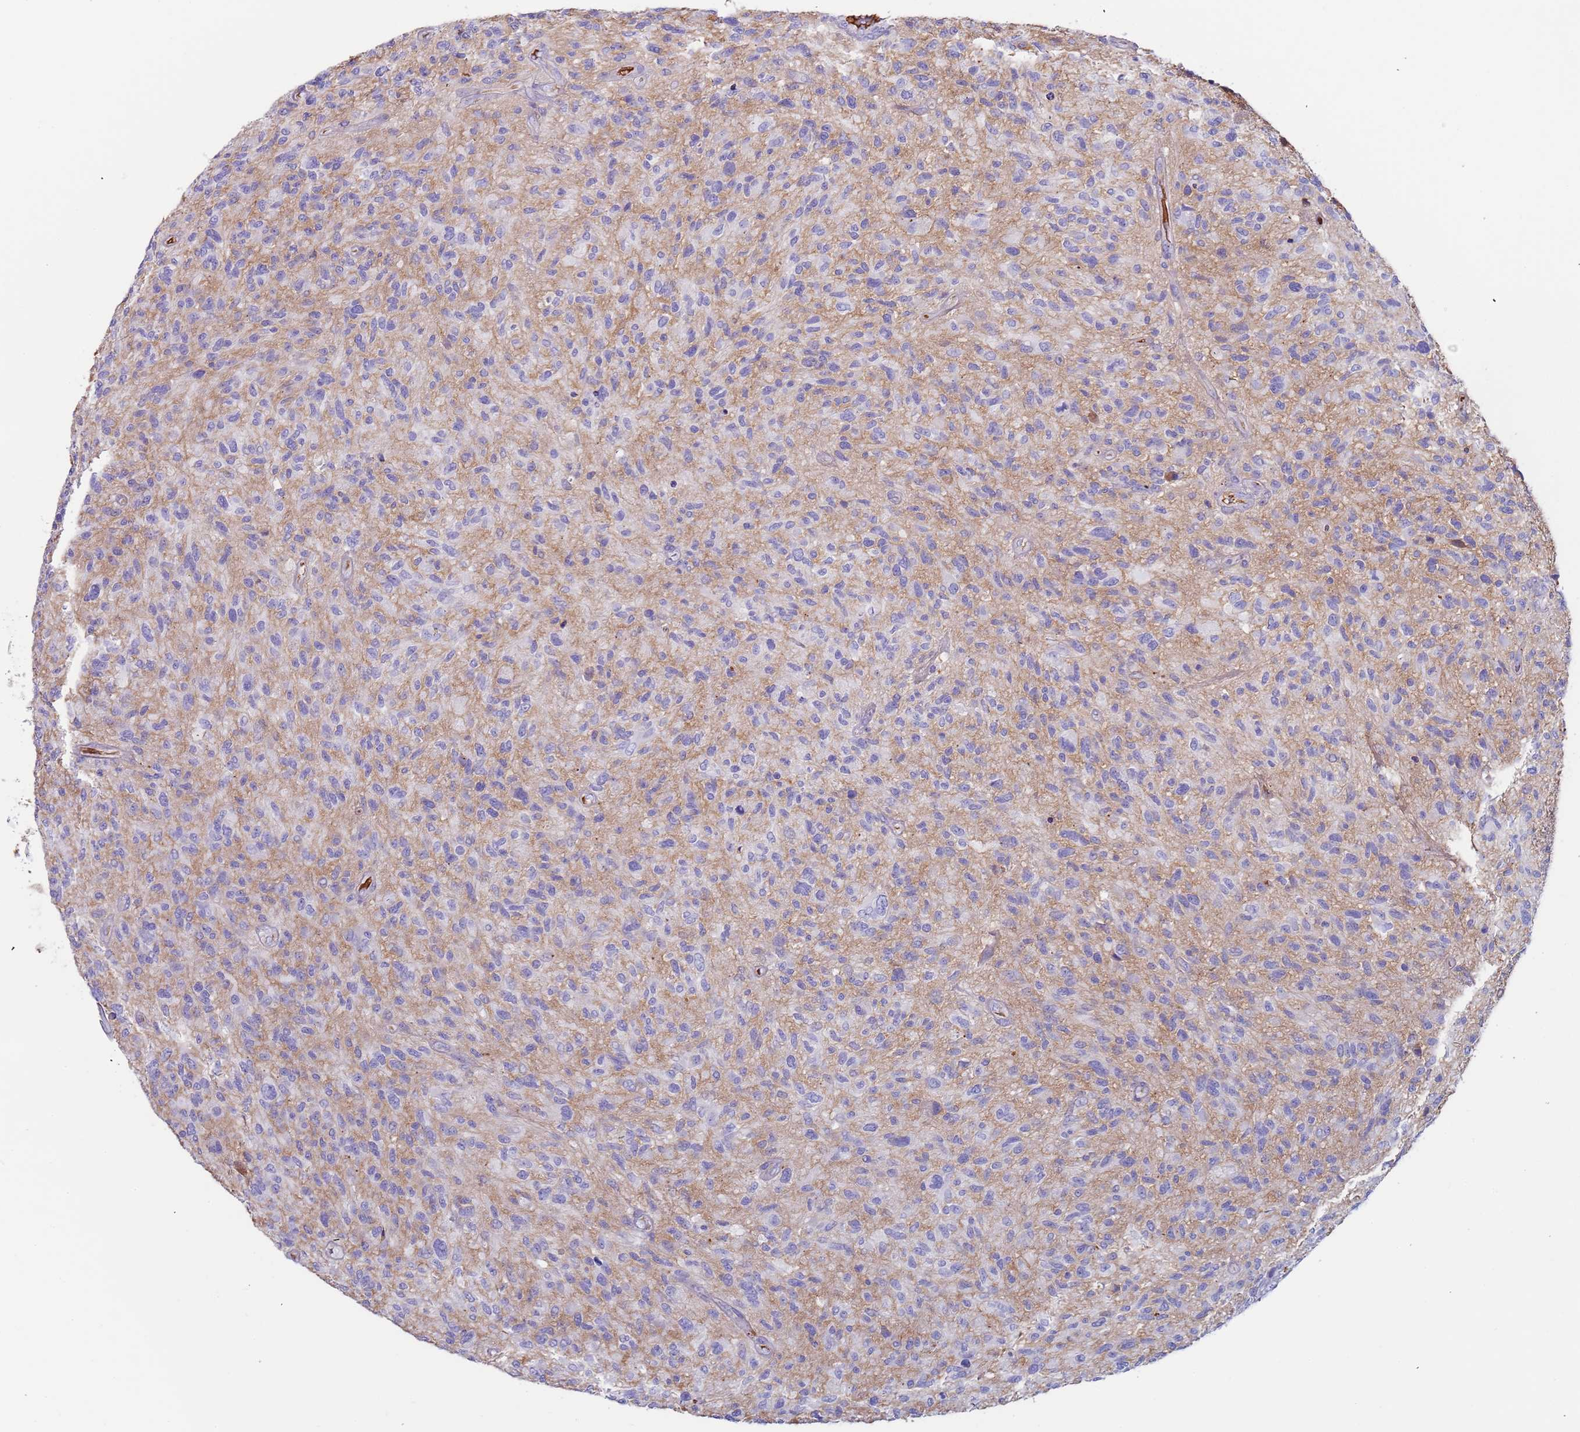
{"staining": {"intensity": "negative", "quantity": "none", "location": "none"}, "tissue": "glioma", "cell_type": "Tumor cells", "image_type": "cancer", "snomed": [{"axis": "morphology", "description": "Glioma, malignant, High grade"}, {"axis": "topography", "description": "Brain"}], "caption": "High-grade glioma (malignant) was stained to show a protein in brown. There is no significant expression in tumor cells.", "gene": "CYSLTR2", "patient": {"sex": "male", "age": 47}}